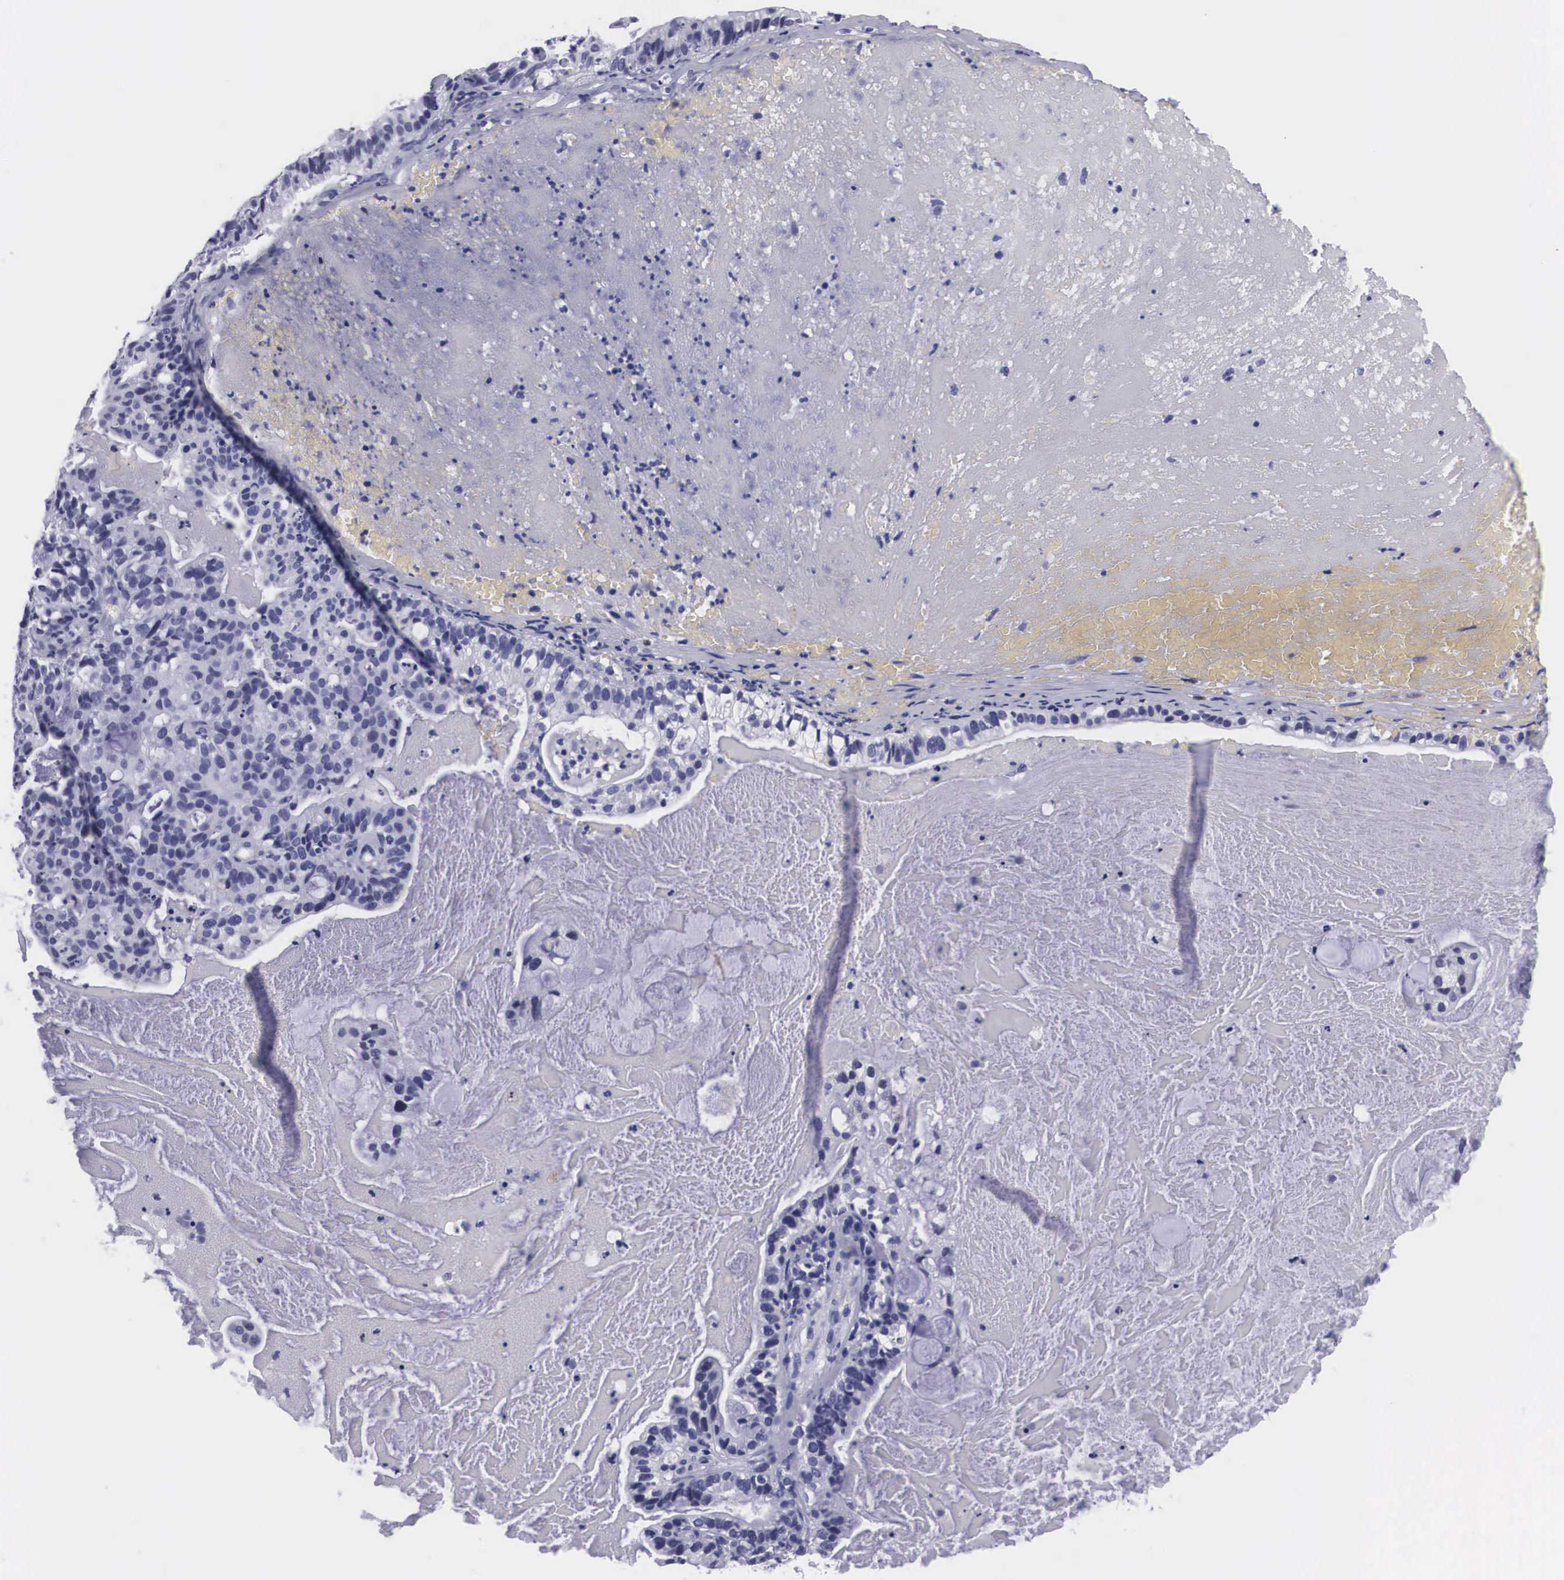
{"staining": {"intensity": "negative", "quantity": "none", "location": "none"}, "tissue": "cervical cancer", "cell_type": "Tumor cells", "image_type": "cancer", "snomed": [{"axis": "morphology", "description": "Adenocarcinoma, NOS"}, {"axis": "topography", "description": "Cervix"}], "caption": "An IHC micrograph of cervical cancer (adenocarcinoma) is shown. There is no staining in tumor cells of cervical cancer (adenocarcinoma).", "gene": "C22orf31", "patient": {"sex": "female", "age": 41}}